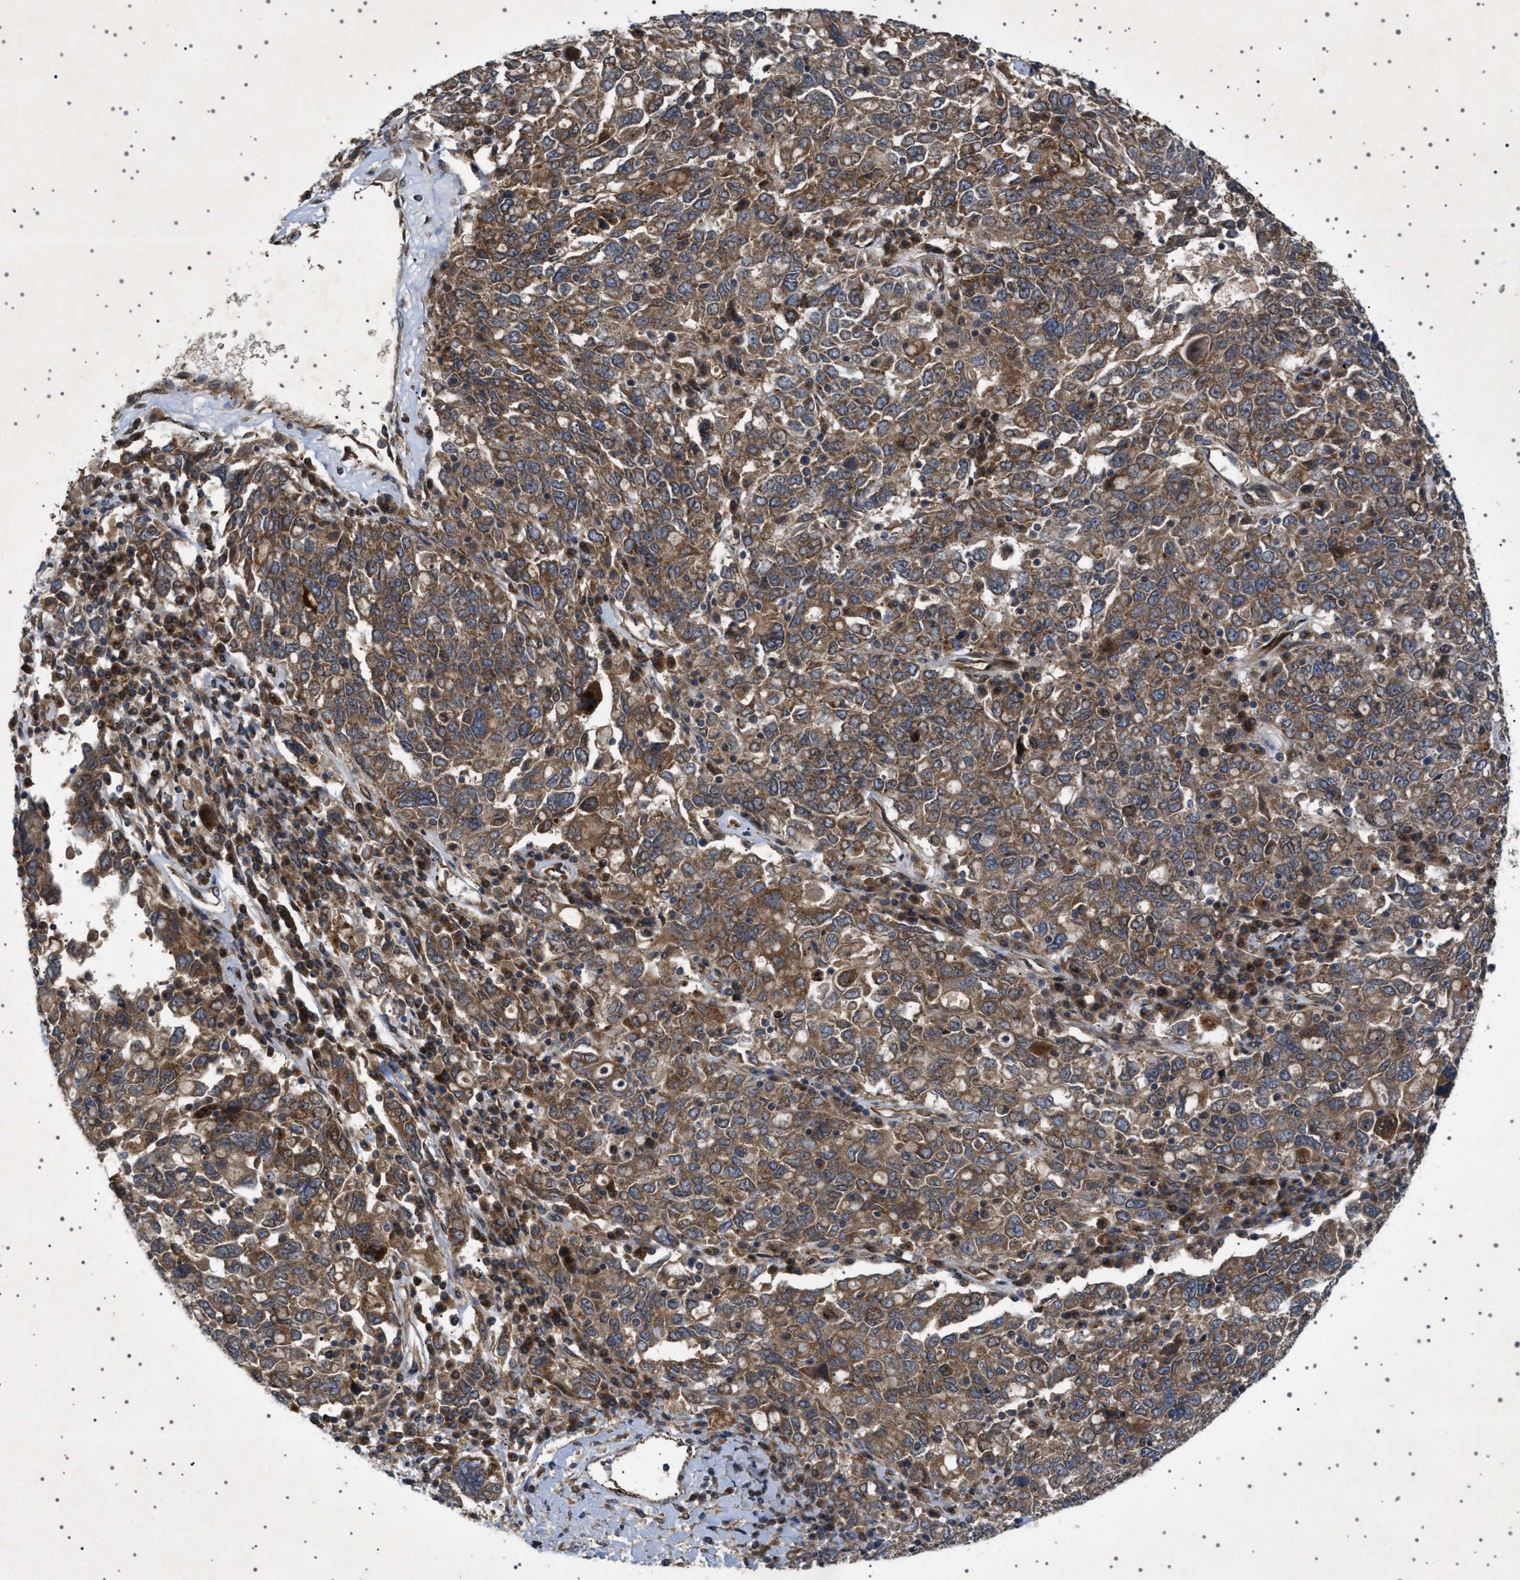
{"staining": {"intensity": "moderate", "quantity": ">75%", "location": "cytoplasmic/membranous"}, "tissue": "ovarian cancer", "cell_type": "Tumor cells", "image_type": "cancer", "snomed": [{"axis": "morphology", "description": "Carcinoma, endometroid"}, {"axis": "topography", "description": "Ovary"}], "caption": "A histopathology image showing moderate cytoplasmic/membranous staining in about >75% of tumor cells in ovarian cancer (endometroid carcinoma), as visualized by brown immunohistochemical staining.", "gene": "CCDC186", "patient": {"sex": "female", "age": 62}}